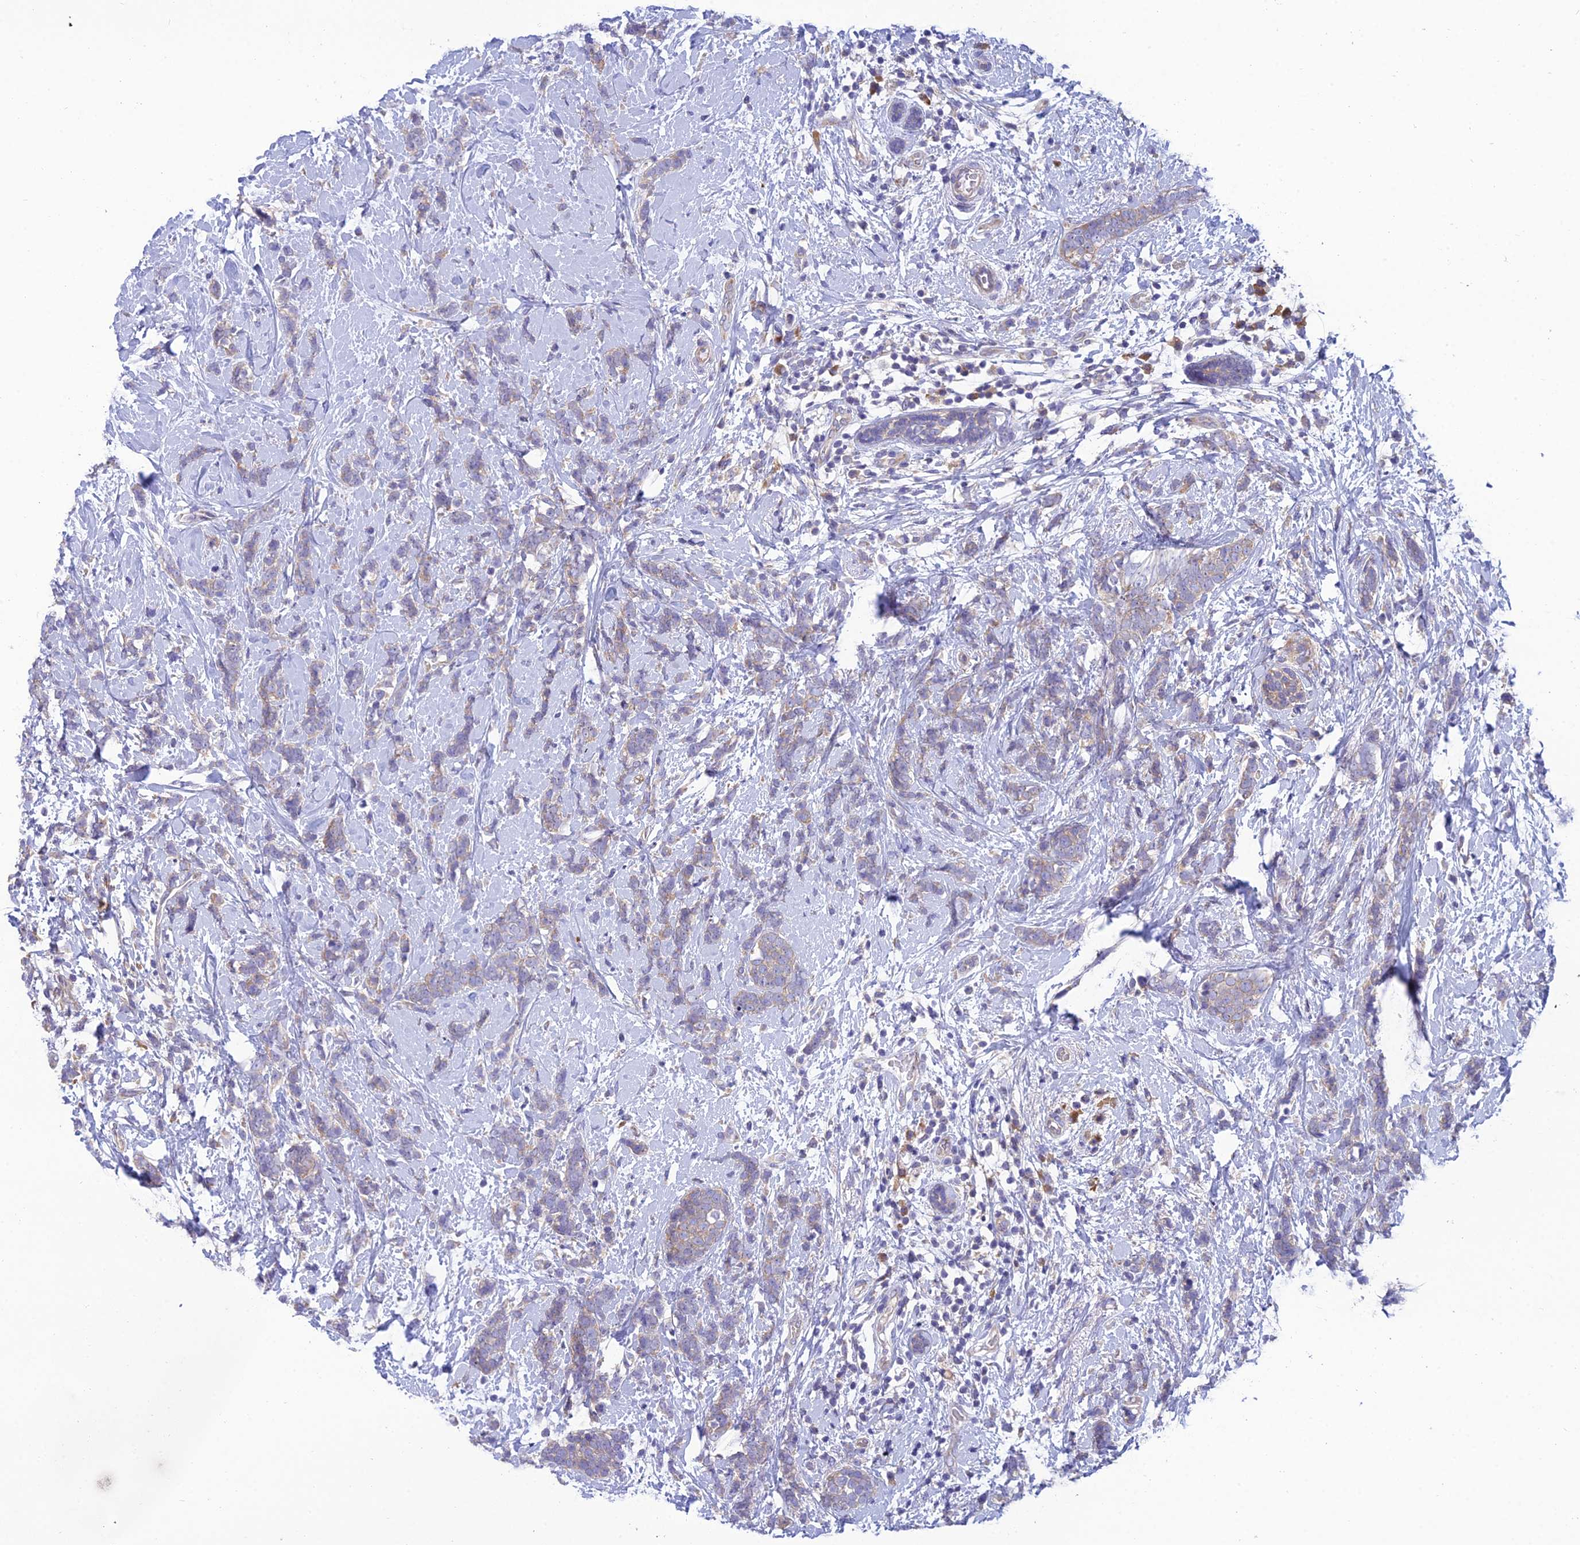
{"staining": {"intensity": "weak", "quantity": "25%-75%", "location": "cytoplasmic/membranous"}, "tissue": "breast cancer", "cell_type": "Tumor cells", "image_type": "cancer", "snomed": [{"axis": "morphology", "description": "Lobular carcinoma"}, {"axis": "topography", "description": "Breast"}], "caption": "High-magnification brightfield microscopy of lobular carcinoma (breast) stained with DAB (3,3'-diaminobenzidine) (brown) and counterstained with hematoxylin (blue). tumor cells exhibit weak cytoplasmic/membranous positivity is identified in about25%-75% of cells. The staining was performed using DAB (3,3'-diaminobenzidine), with brown indicating positive protein expression. Nuclei are stained blue with hematoxylin.", "gene": "CLCN7", "patient": {"sex": "female", "age": 58}}